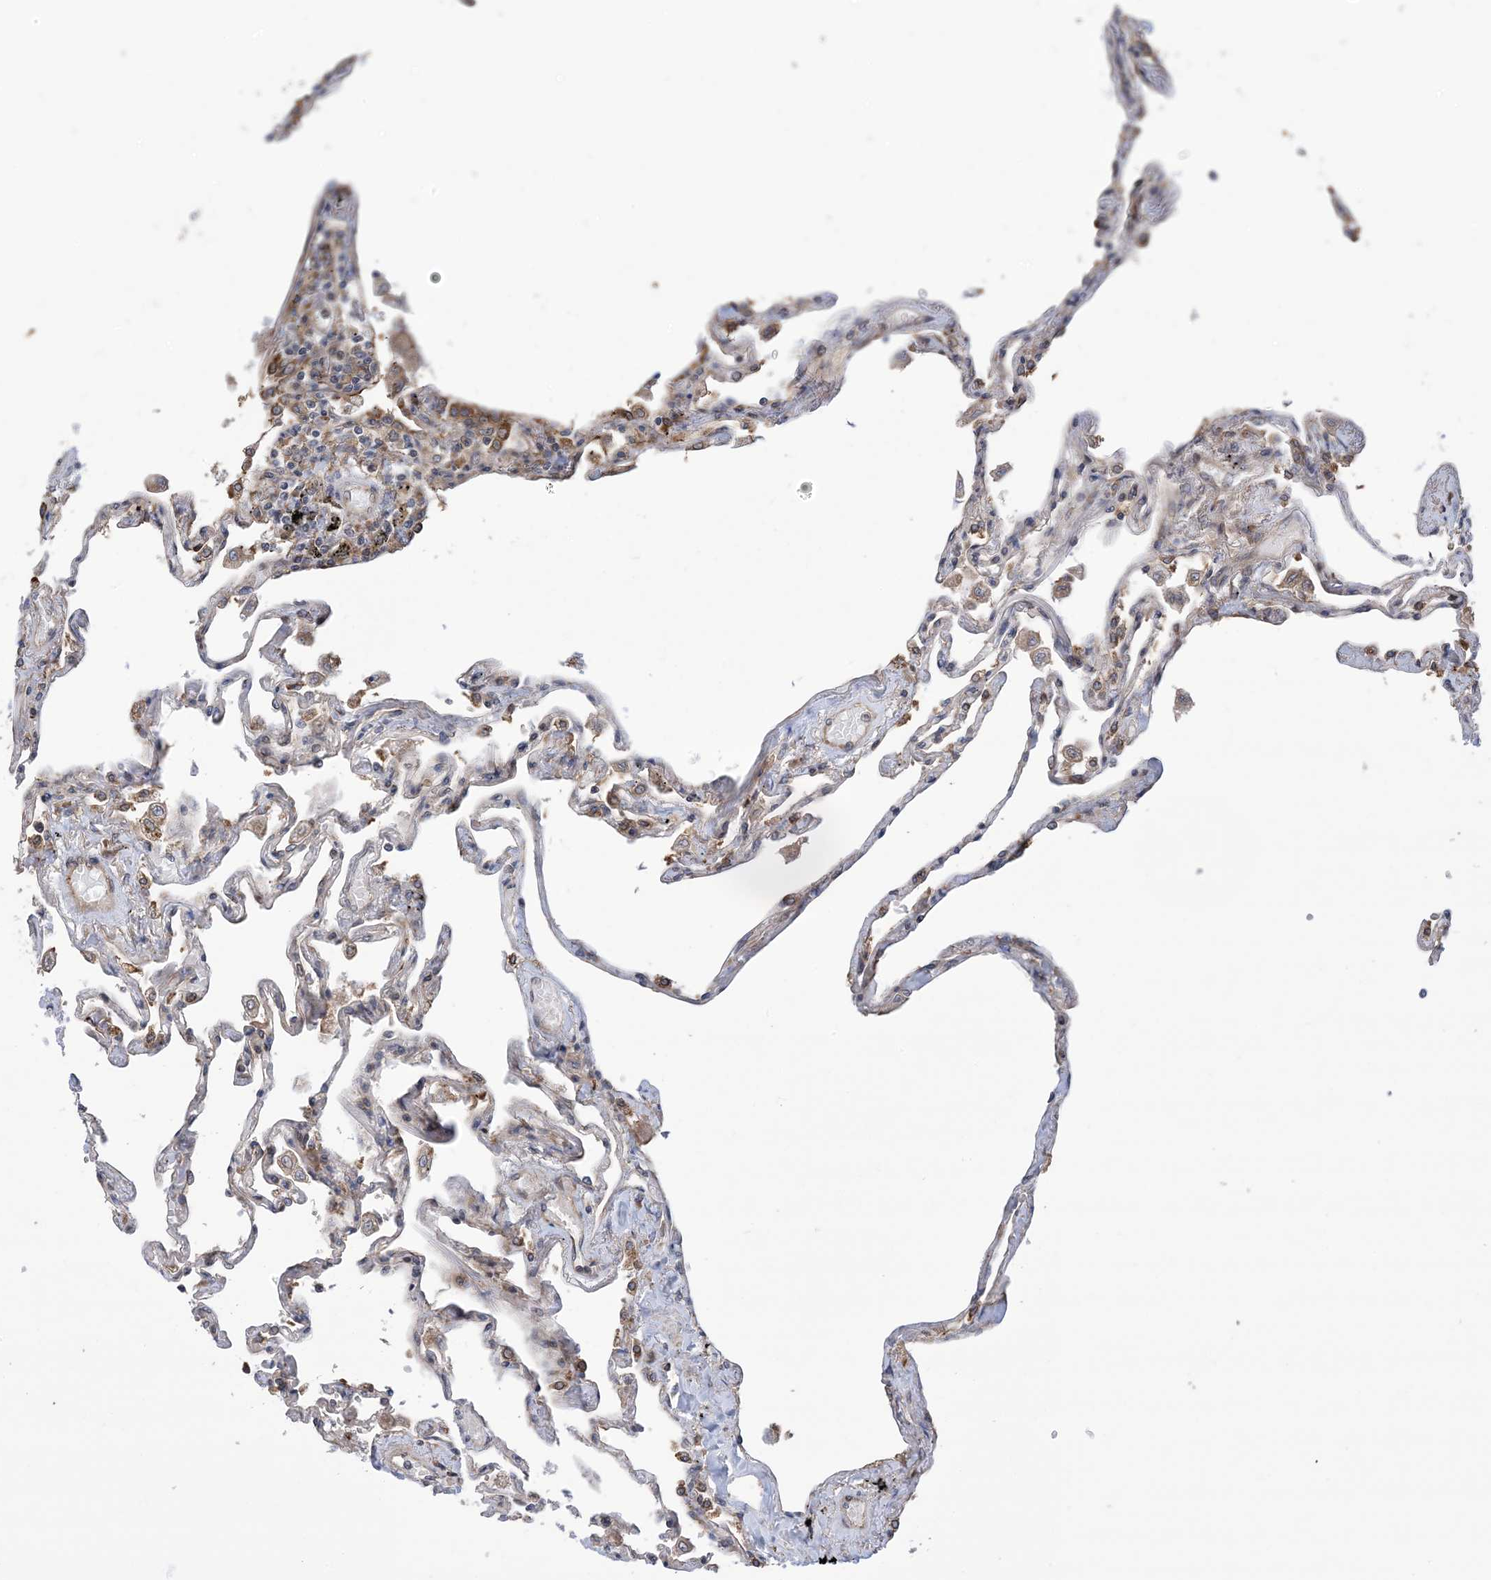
{"staining": {"intensity": "moderate", "quantity": "25%-75%", "location": "cytoplasmic/membranous"}, "tissue": "lung", "cell_type": "Alveolar cells", "image_type": "normal", "snomed": [{"axis": "morphology", "description": "Normal tissue, NOS"}, {"axis": "topography", "description": "Lung"}], "caption": "Immunohistochemistry photomicrograph of normal human lung stained for a protein (brown), which exhibits medium levels of moderate cytoplasmic/membranous expression in about 25%-75% of alveolar cells.", "gene": "CLEC16A", "patient": {"sex": "female", "age": 67}}